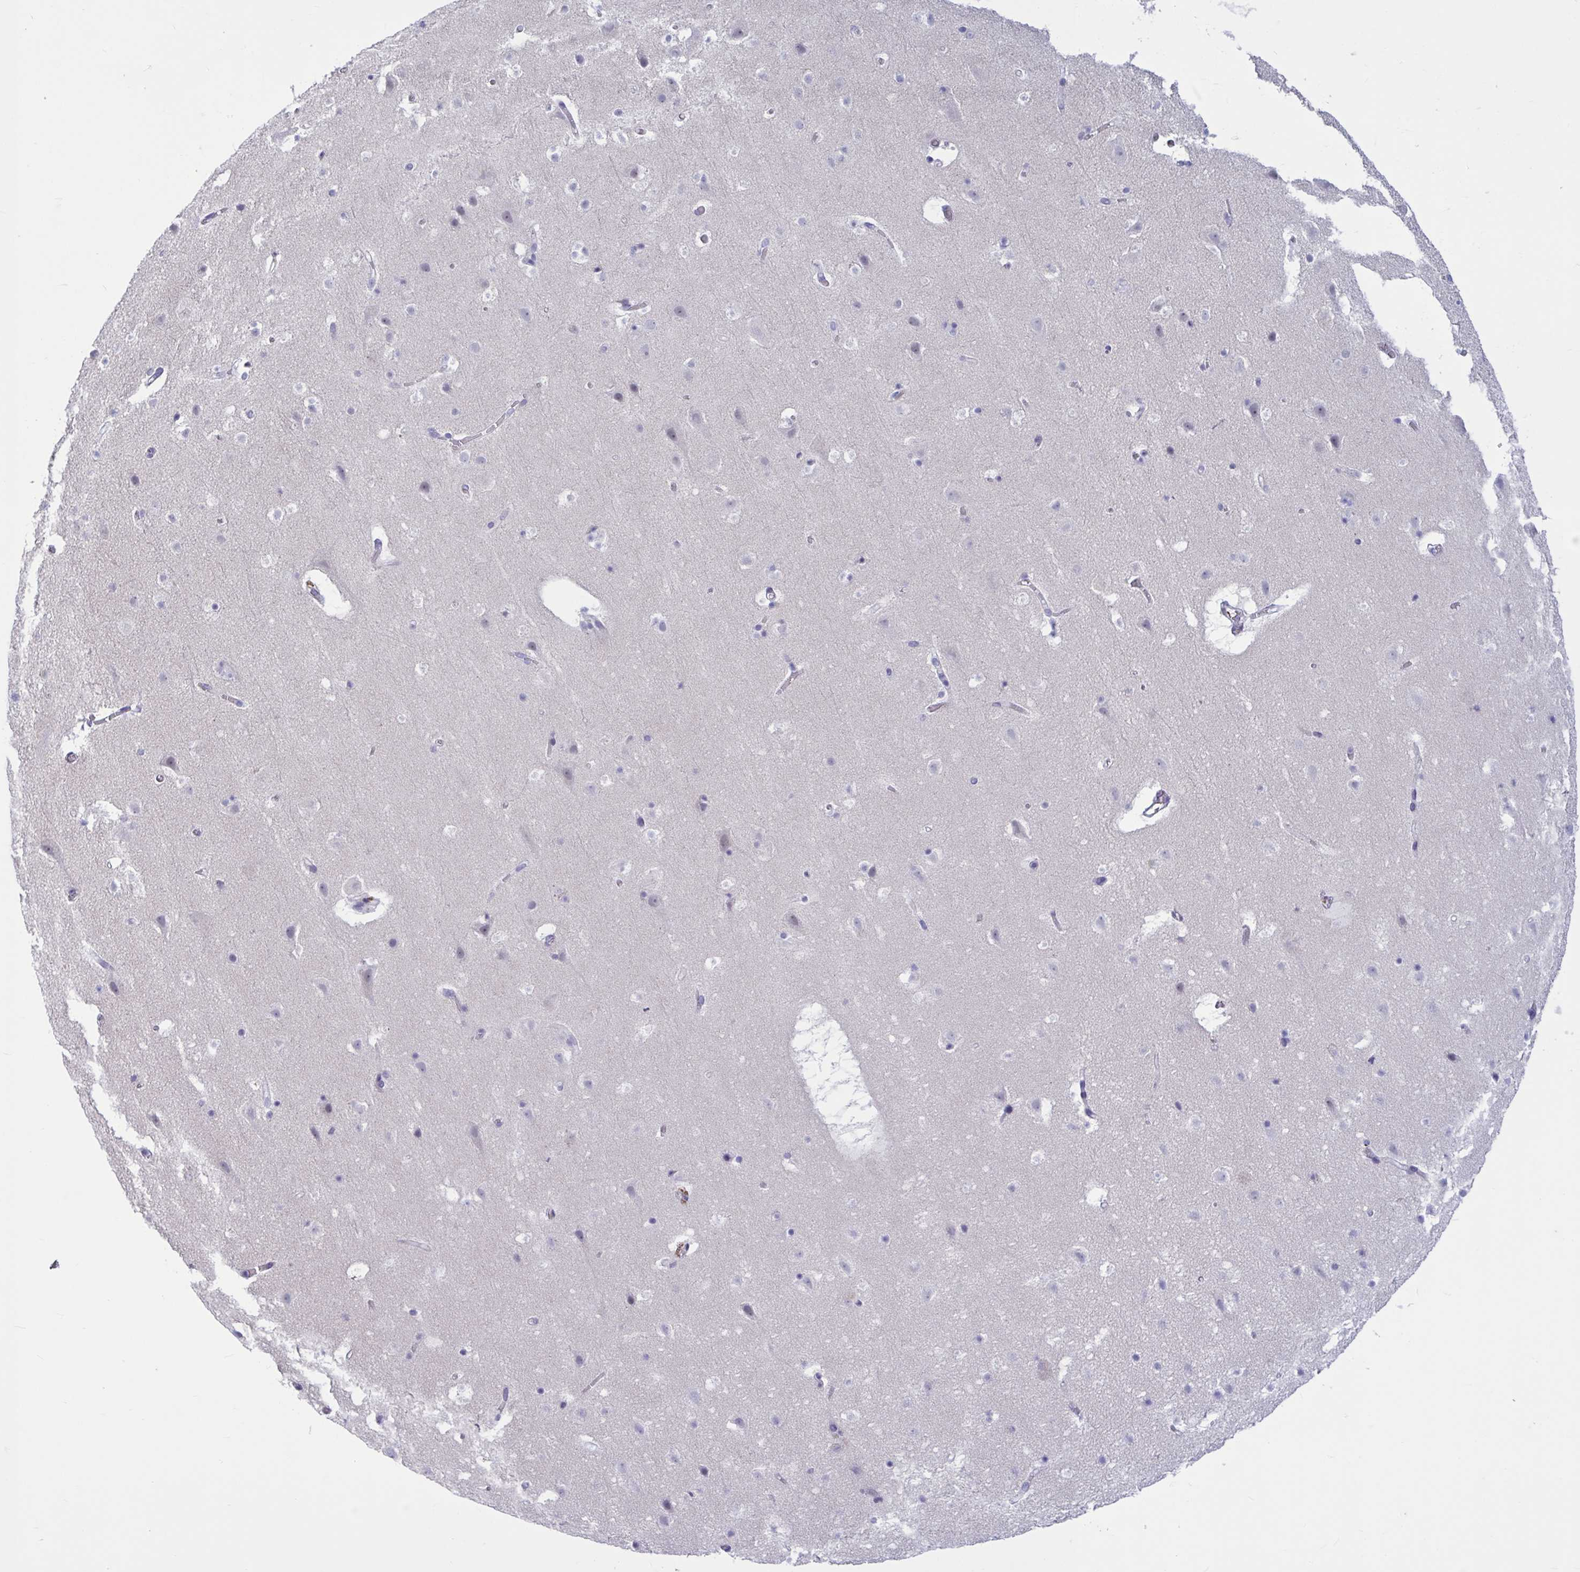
{"staining": {"intensity": "negative", "quantity": "none", "location": "none"}, "tissue": "cerebral cortex", "cell_type": "Endothelial cells", "image_type": "normal", "snomed": [{"axis": "morphology", "description": "Normal tissue, NOS"}, {"axis": "topography", "description": "Cerebral cortex"}], "caption": "Immunohistochemical staining of normal human cerebral cortex reveals no significant positivity in endothelial cells.", "gene": "CNGB3", "patient": {"sex": "female", "age": 42}}